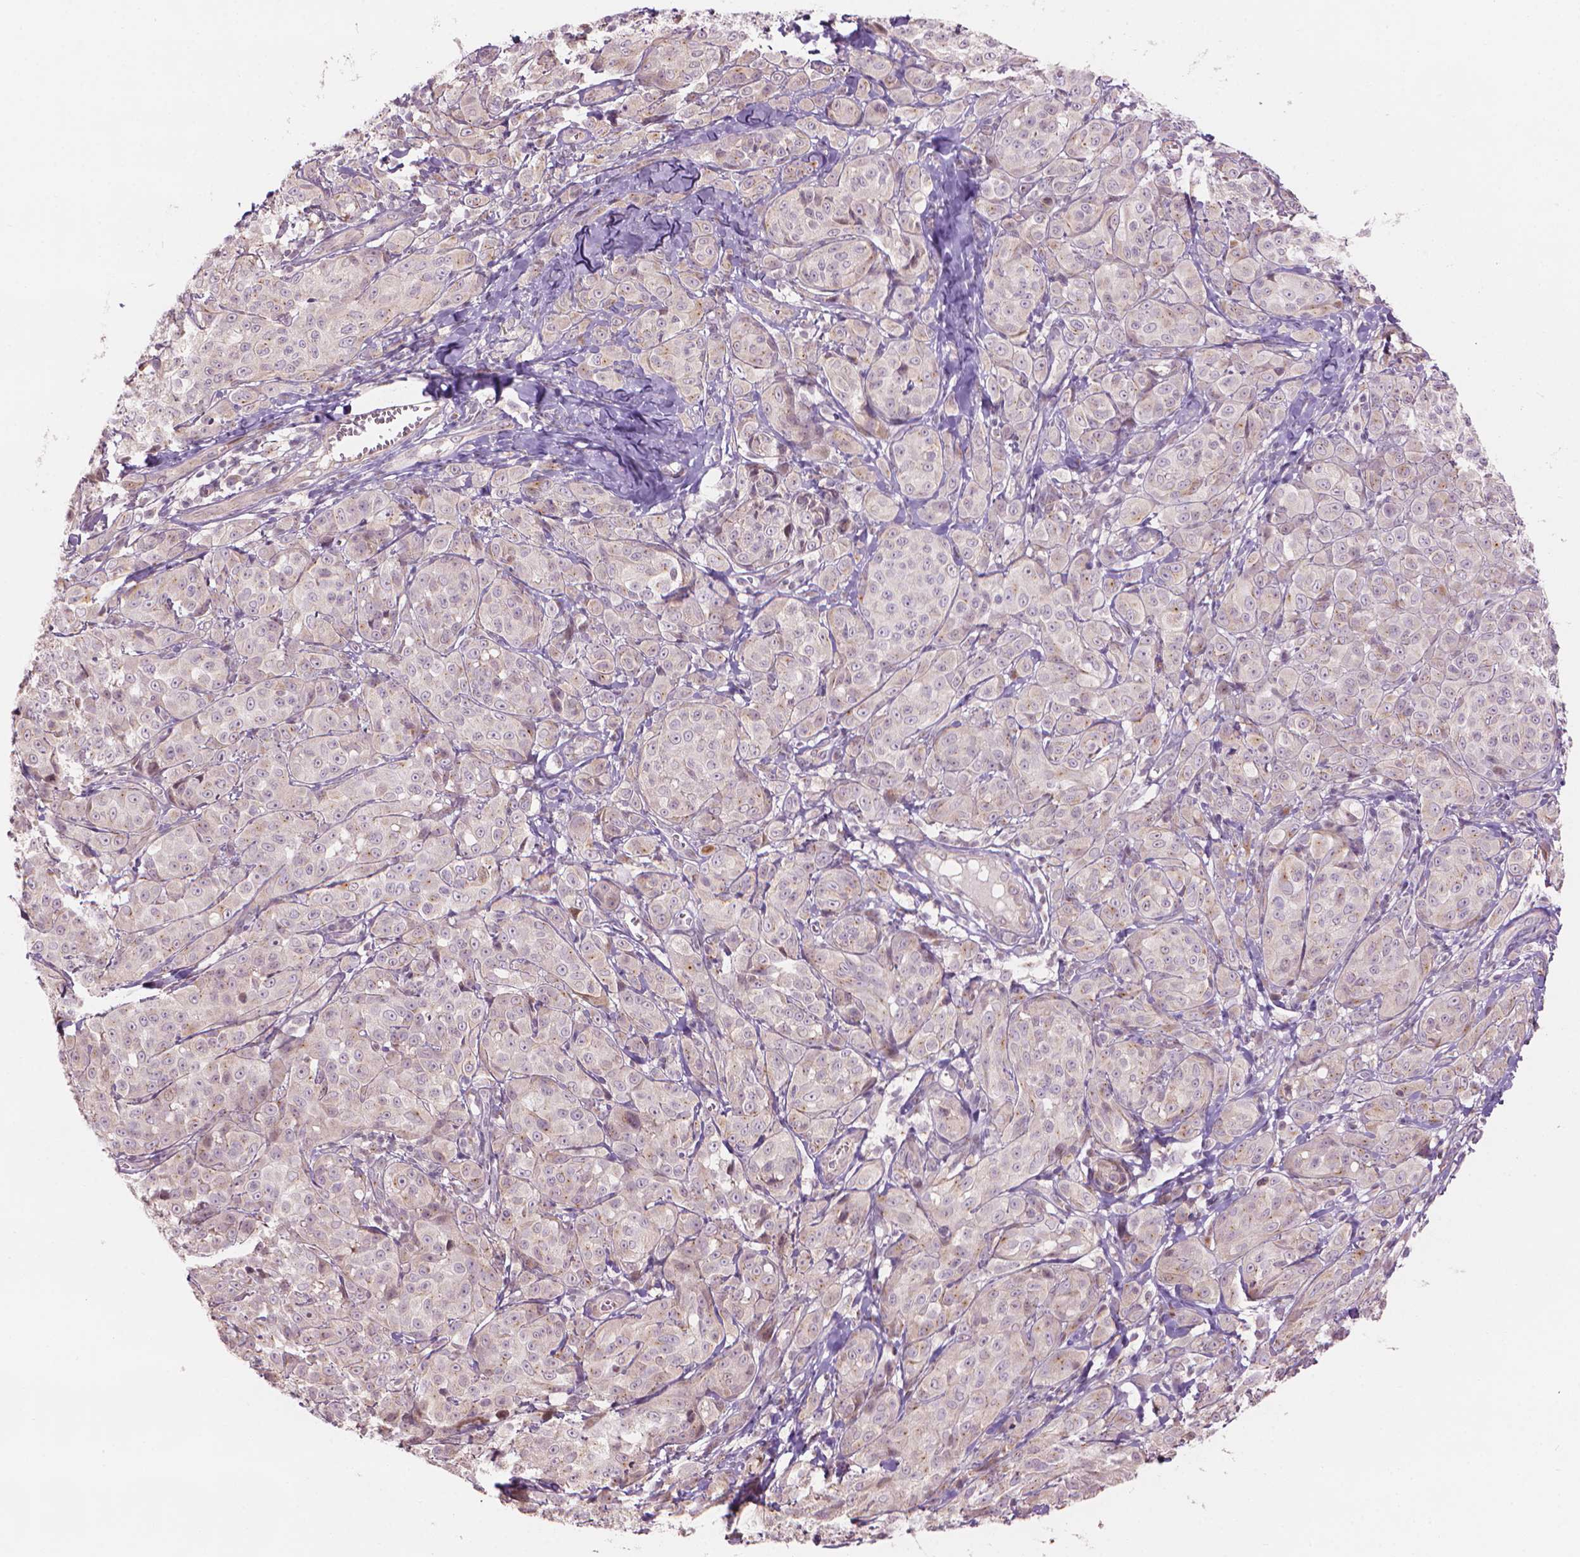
{"staining": {"intensity": "negative", "quantity": "none", "location": "none"}, "tissue": "melanoma", "cell_type": "Tumor cells", "image_type": "cancer", "snomed": [{"axis": "morphology", "description": "Malignant melanoma, NOS"}, {"axis": "topography", "description": "Skin"}], "caption": "Immunohistochemistry micrograph of melanoma stained for a protein (brown), which demonstrates no staining in tumor cells. Nuclei are stained in blue.", "gene": "IFFO1", "patient": {"sex": "male", "age": 89}}